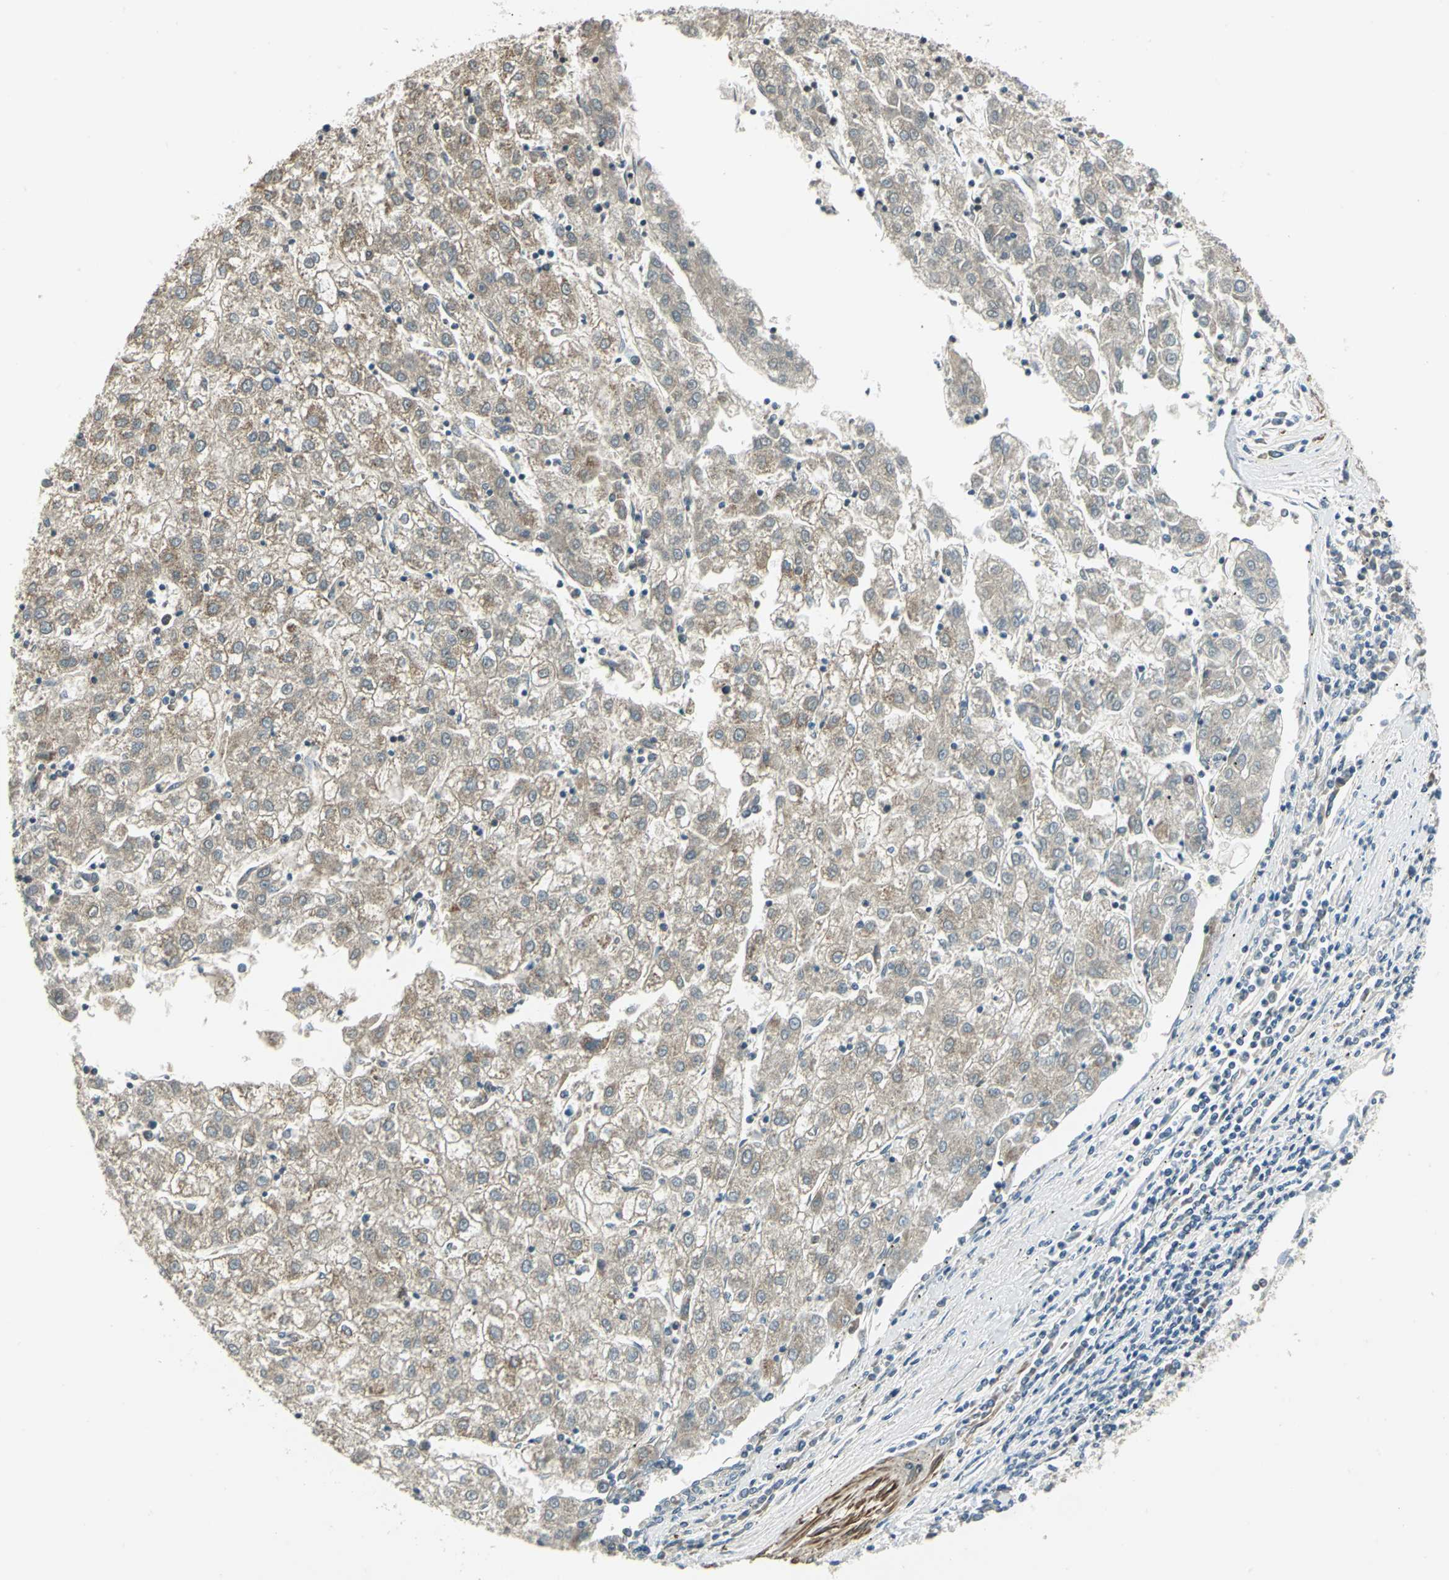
{"staining": {"intensity": "weak", "quantity": ">75%", "location": "cytoplasmic/membranous"}, "tissue": "liver cancer", "cell_type": "Tumor cells", "image_type": "cancer", "snomed": [{"axis": "morphology", "description": "Carcinoma, Hepatocellular, NOS"}, {"axis": "topography", "description": "Liver"}], "caption": "Approximately >75% of tumor cells in human liver hepatocellular carcinoma exhibit weak cytoplasmic/membranous protein positivity as visualized by brown immunohistochemical staining.", "gene": "MTA1", "patient": {"sex": "male", "age": 72}}